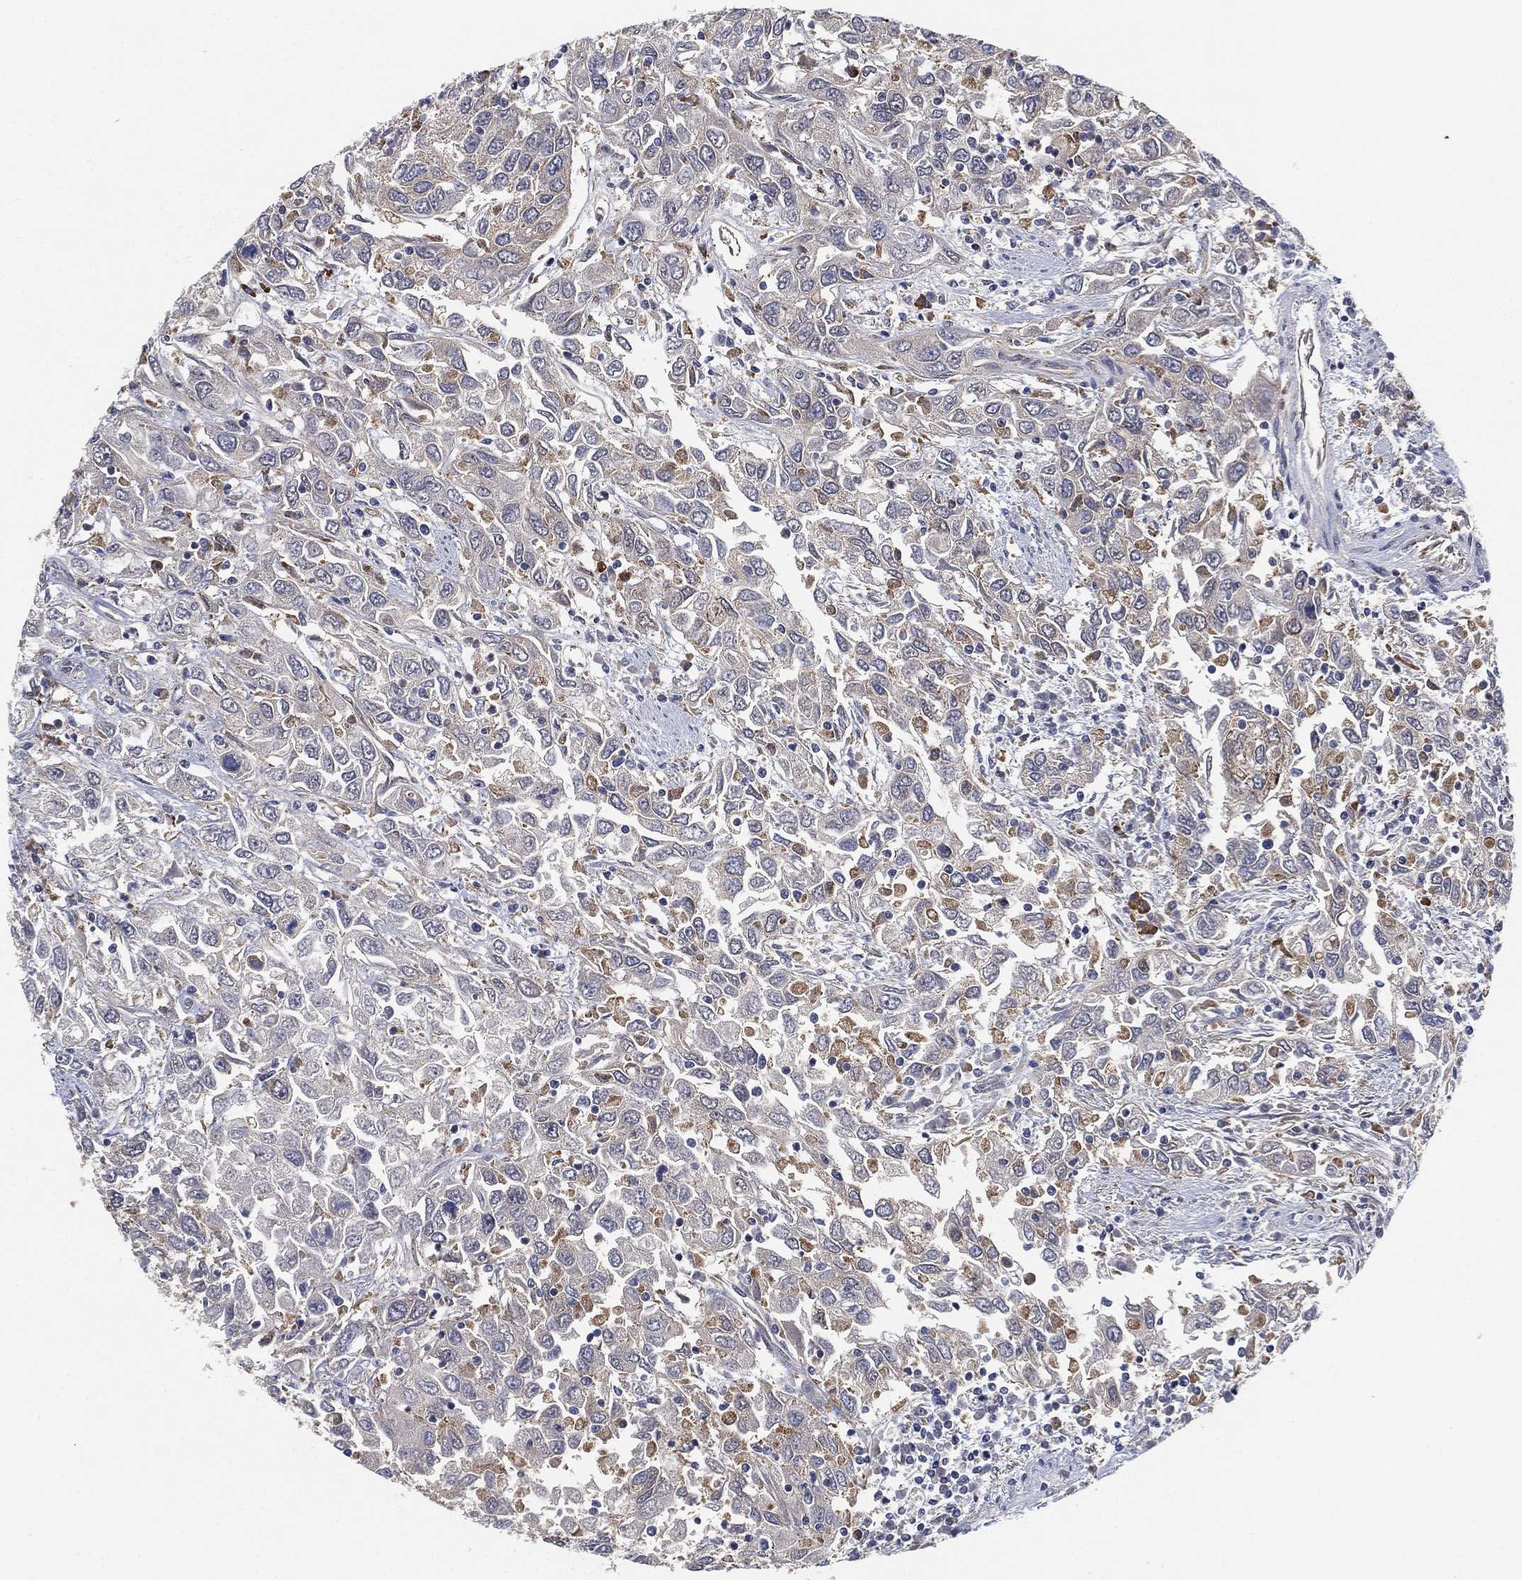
{"staining": {"intensity": "negative", "quantity": "none", "location": "none"}, "tissue": "urothelial cancer", "cell_type": "Tumor cells", "image_type": "cancer", "snomed": [{"axis": "morphology", "description": "Urothelial carcinoma, High grade"}, {"axis": "topography", "description": "Urinary bladder"}], "caption": "The IHC photomicrograph has no significant positivity in tumor cells of urothelial cancer tissue. The staining was performed using DAB to visualize the protein expression in brown, while the nuclei were stained in blue with hematoxylin (Magnification: 20x).", "gene": "FES", "patient": {"sex": "male", "age": 76}}